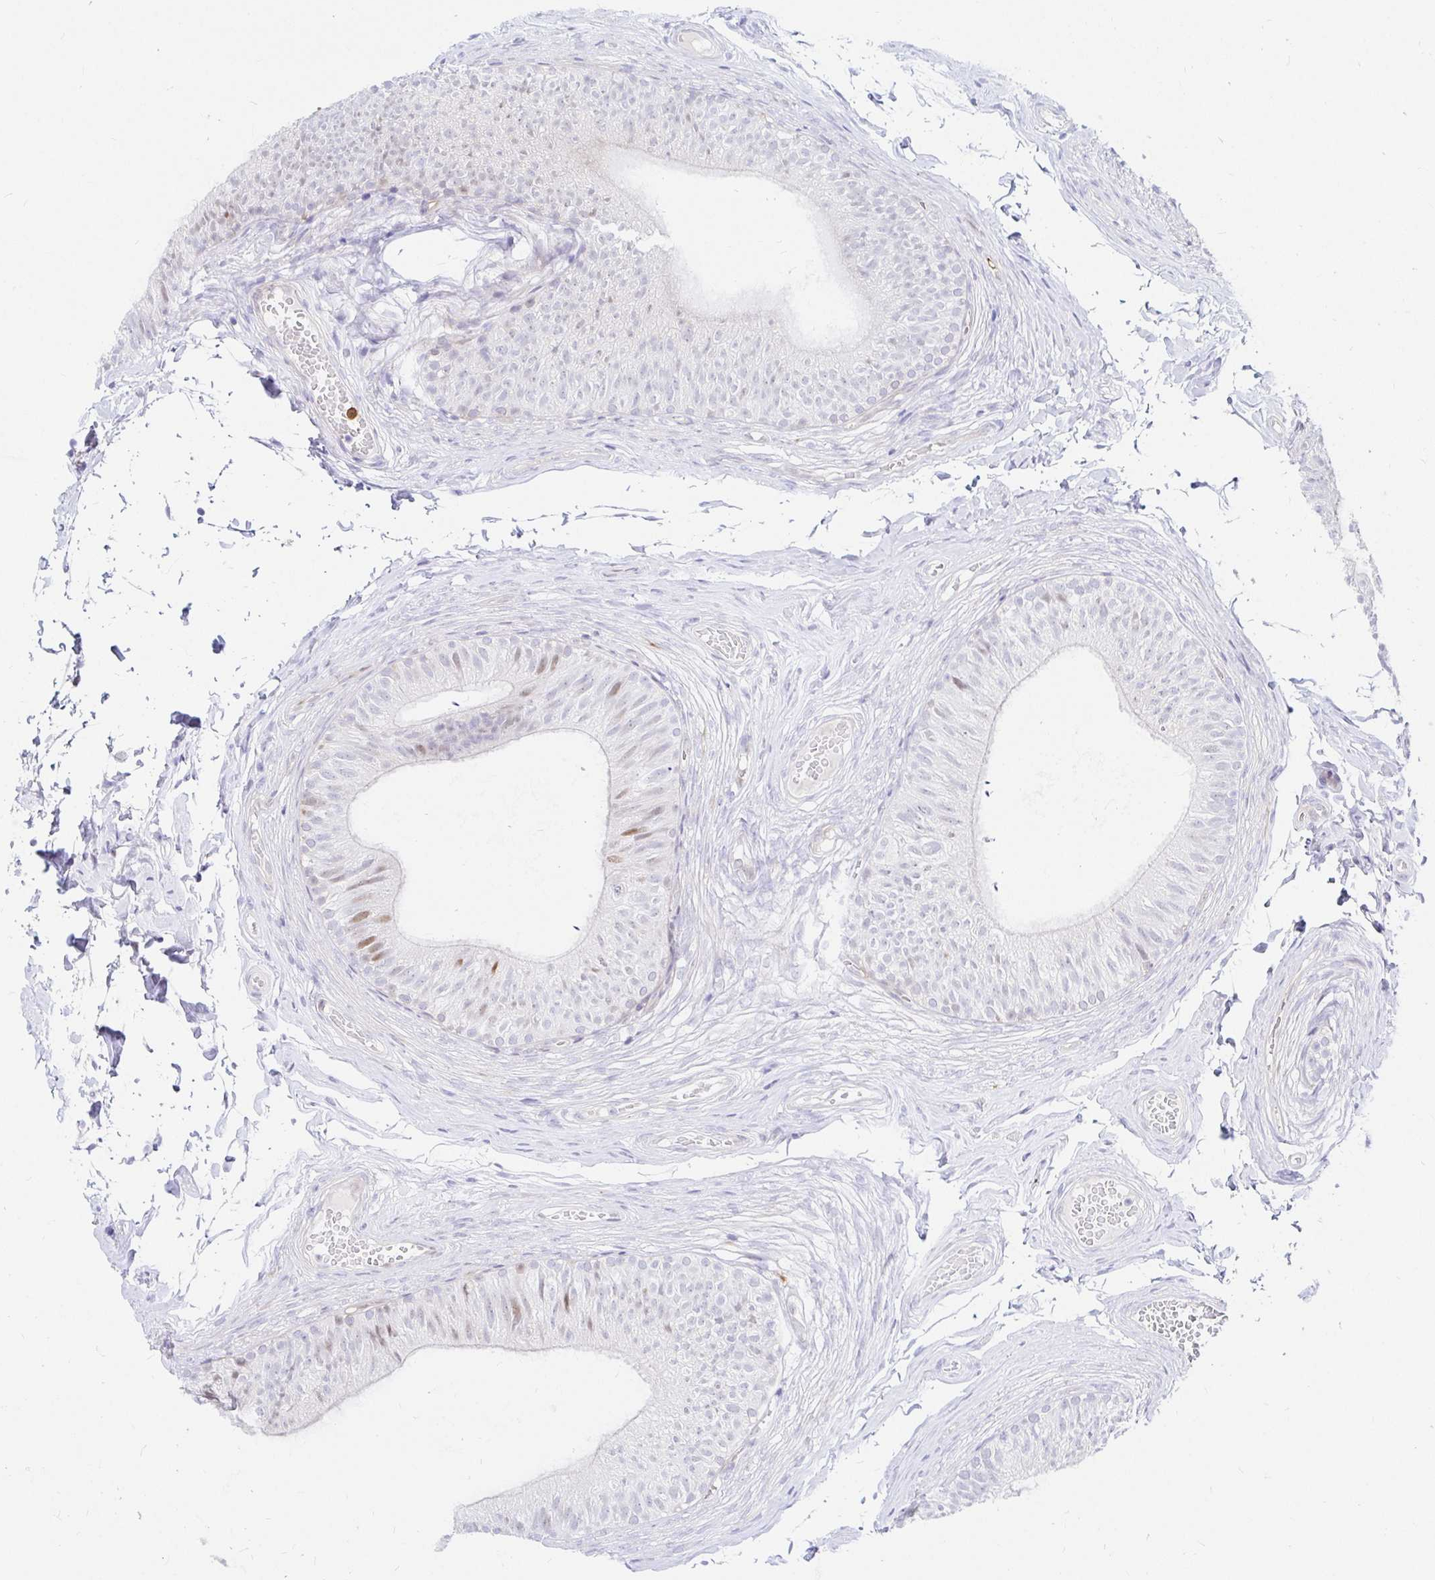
{"staining": {"intensity": "weak", "quantity": "<25%", "location": "nuclear"}, "tissue": "epididymis", "cell_type": "Glandular cells", "image_type": "normal", "snomed": [{"axis": "morphology", "description": "Normal tissue, NOS"}, {"axis": "topography", "description": "Epididymis, spermatic cord, NOS"}, {"axis": "topography", "description": "Epididymis"}, {"axis": "topography", "description": "Peripheral nerve tissue"}], "caption": "Immunohistochemistry of normal human epididymis reveals no positivity in glandular cells.", "gene": "HINFP", "patient": {"sex": "male", "age": 29}}